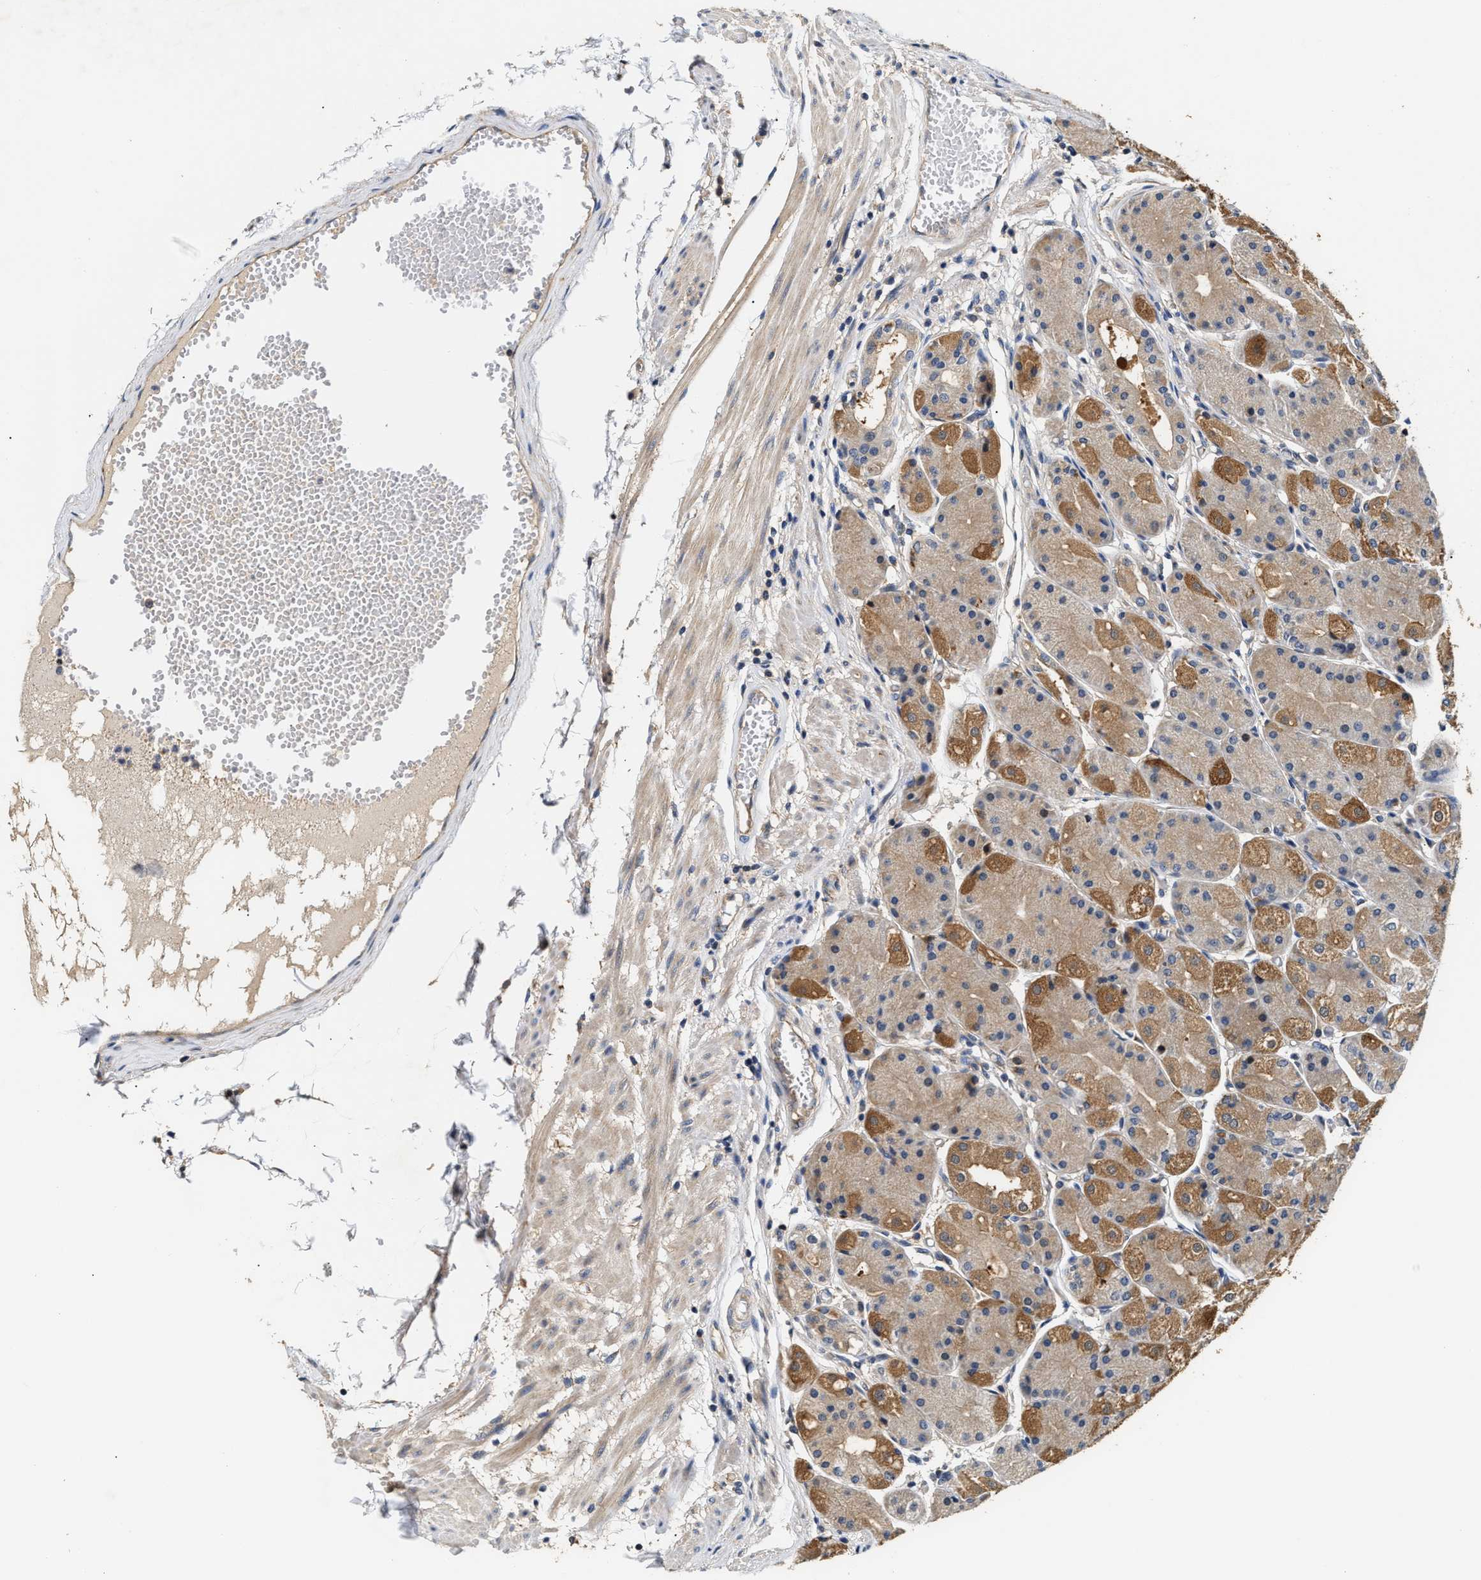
{"staining": {"intensity": "moderate", "quantity": "<25%", "location": "cytoplasmic/membranous"}, "tissue": "stomach", "cell_type": "Glandular cells", "image_type": "normal", "snomed": [{"axis": "morphology", "description": "Normal tissue, NOS"}, {"axis": "topography", "description": "Stomach, upper"}], "caption": "Protein expression by immunohistochemistry (IHC) exhibits moderate cytoplasmic/membranous positivity in approximately <25% of glandular cells in normal stomach. Using DAB (3,3'-diaminobenzidine) (brown) and hematoxylin (blue) stains, captured at high magnification using brightfield microscopy.", "gene": "TEX2", "patient": {"sex": "male", "age": 72}}